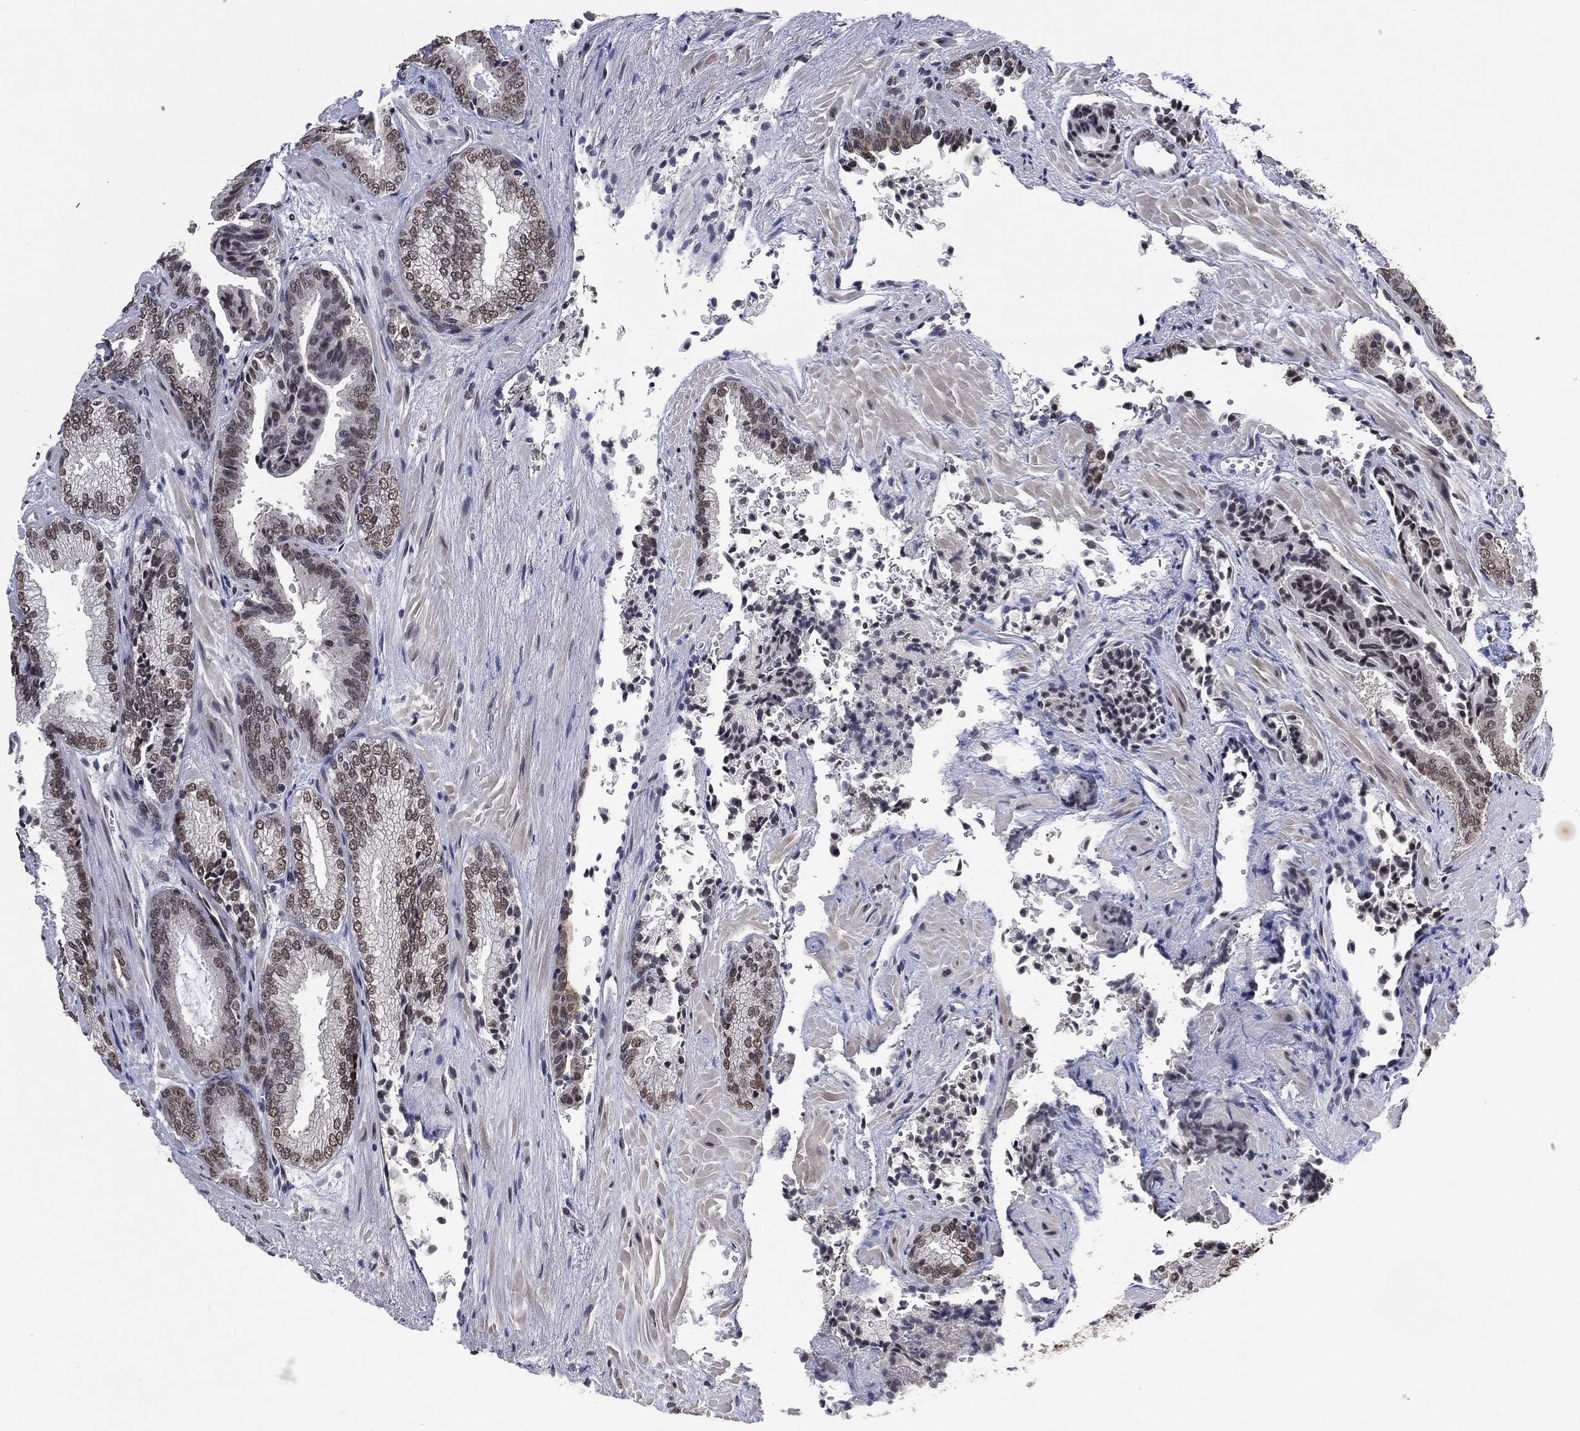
{"staining": {"intensity": "negative", "quantity": "none", "location": "none"}, "tissue": "prostate cancer", "cell_type": "Tumor cells", "image_type": "cancer", "snomed": [{"axis": "morphology", "description": "Adenocarcinoma, Low grade"}, {"axis": "topography", "description": "Prostate"}], "caption": "This is an immunohistochemistry photomicrograph of prostate adenocarcinoma (low-grade). There is no expression in tumor cells.", "gene": "EHMT1", "patient": {"sex": "male", "age": 68}}